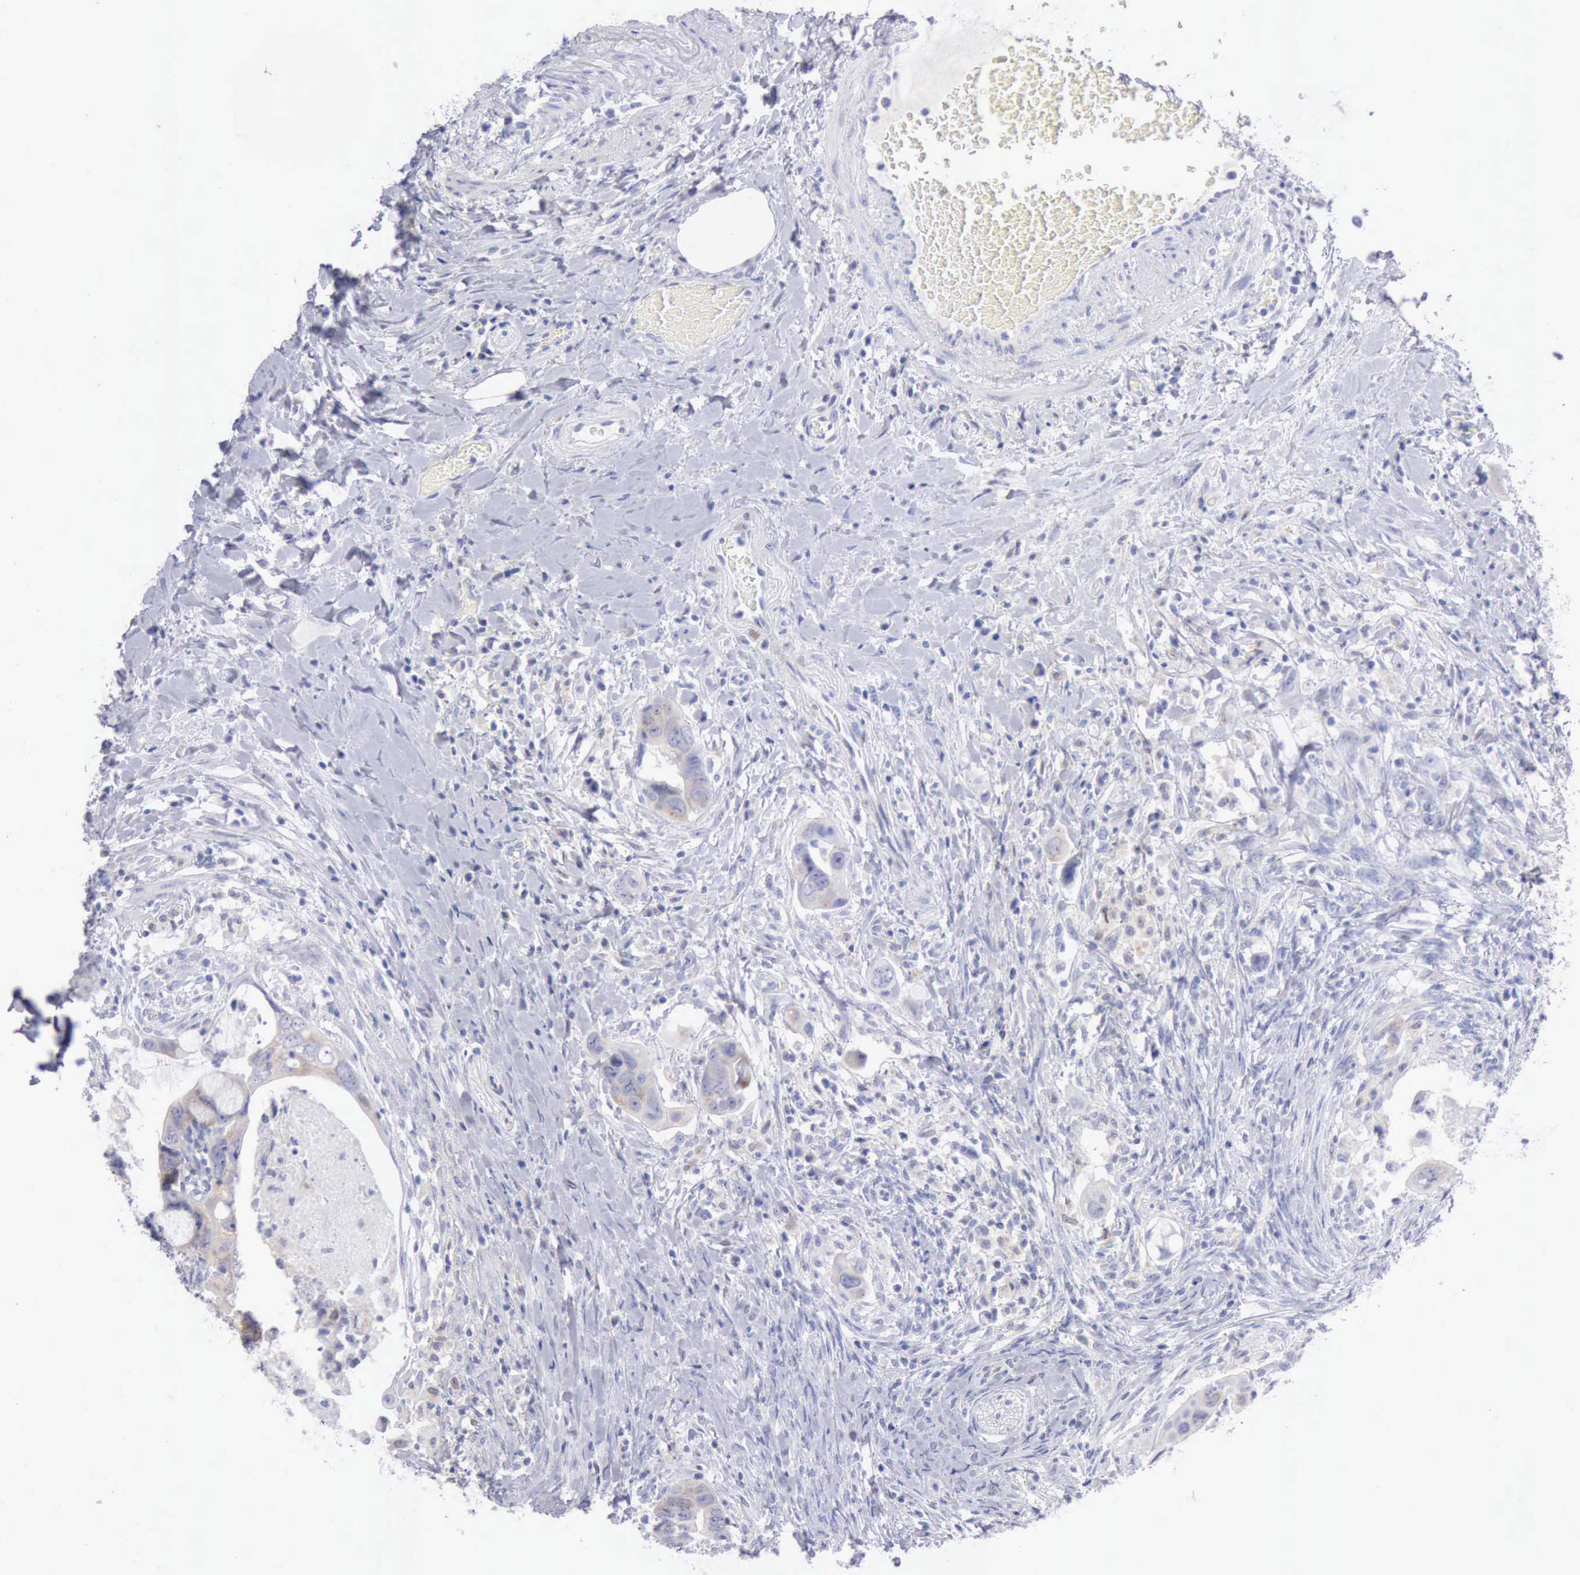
{"staining": {"intensity": "weak", "quantity": "<25%", "location": "cytoplasmic/membranous"}, "tissue": "colorectal cancer", "cell_type": "Tumor cells", "image_type": "cancer", "snomed": [{"axis": "morphology", "description": "Adenocarcinoma, NOS"}, {"axis": "topography", "description": "Rectum"}], "caption": "IHC image of neoplastic tissue: human colorectal adenocarcinoma stained with DAB (3,3'-diaminobenzidine) exhibits no significant protein expression in tumor cells.", "gene": "ANGEL1", "patient": {"sex": "male", "age": 53}}